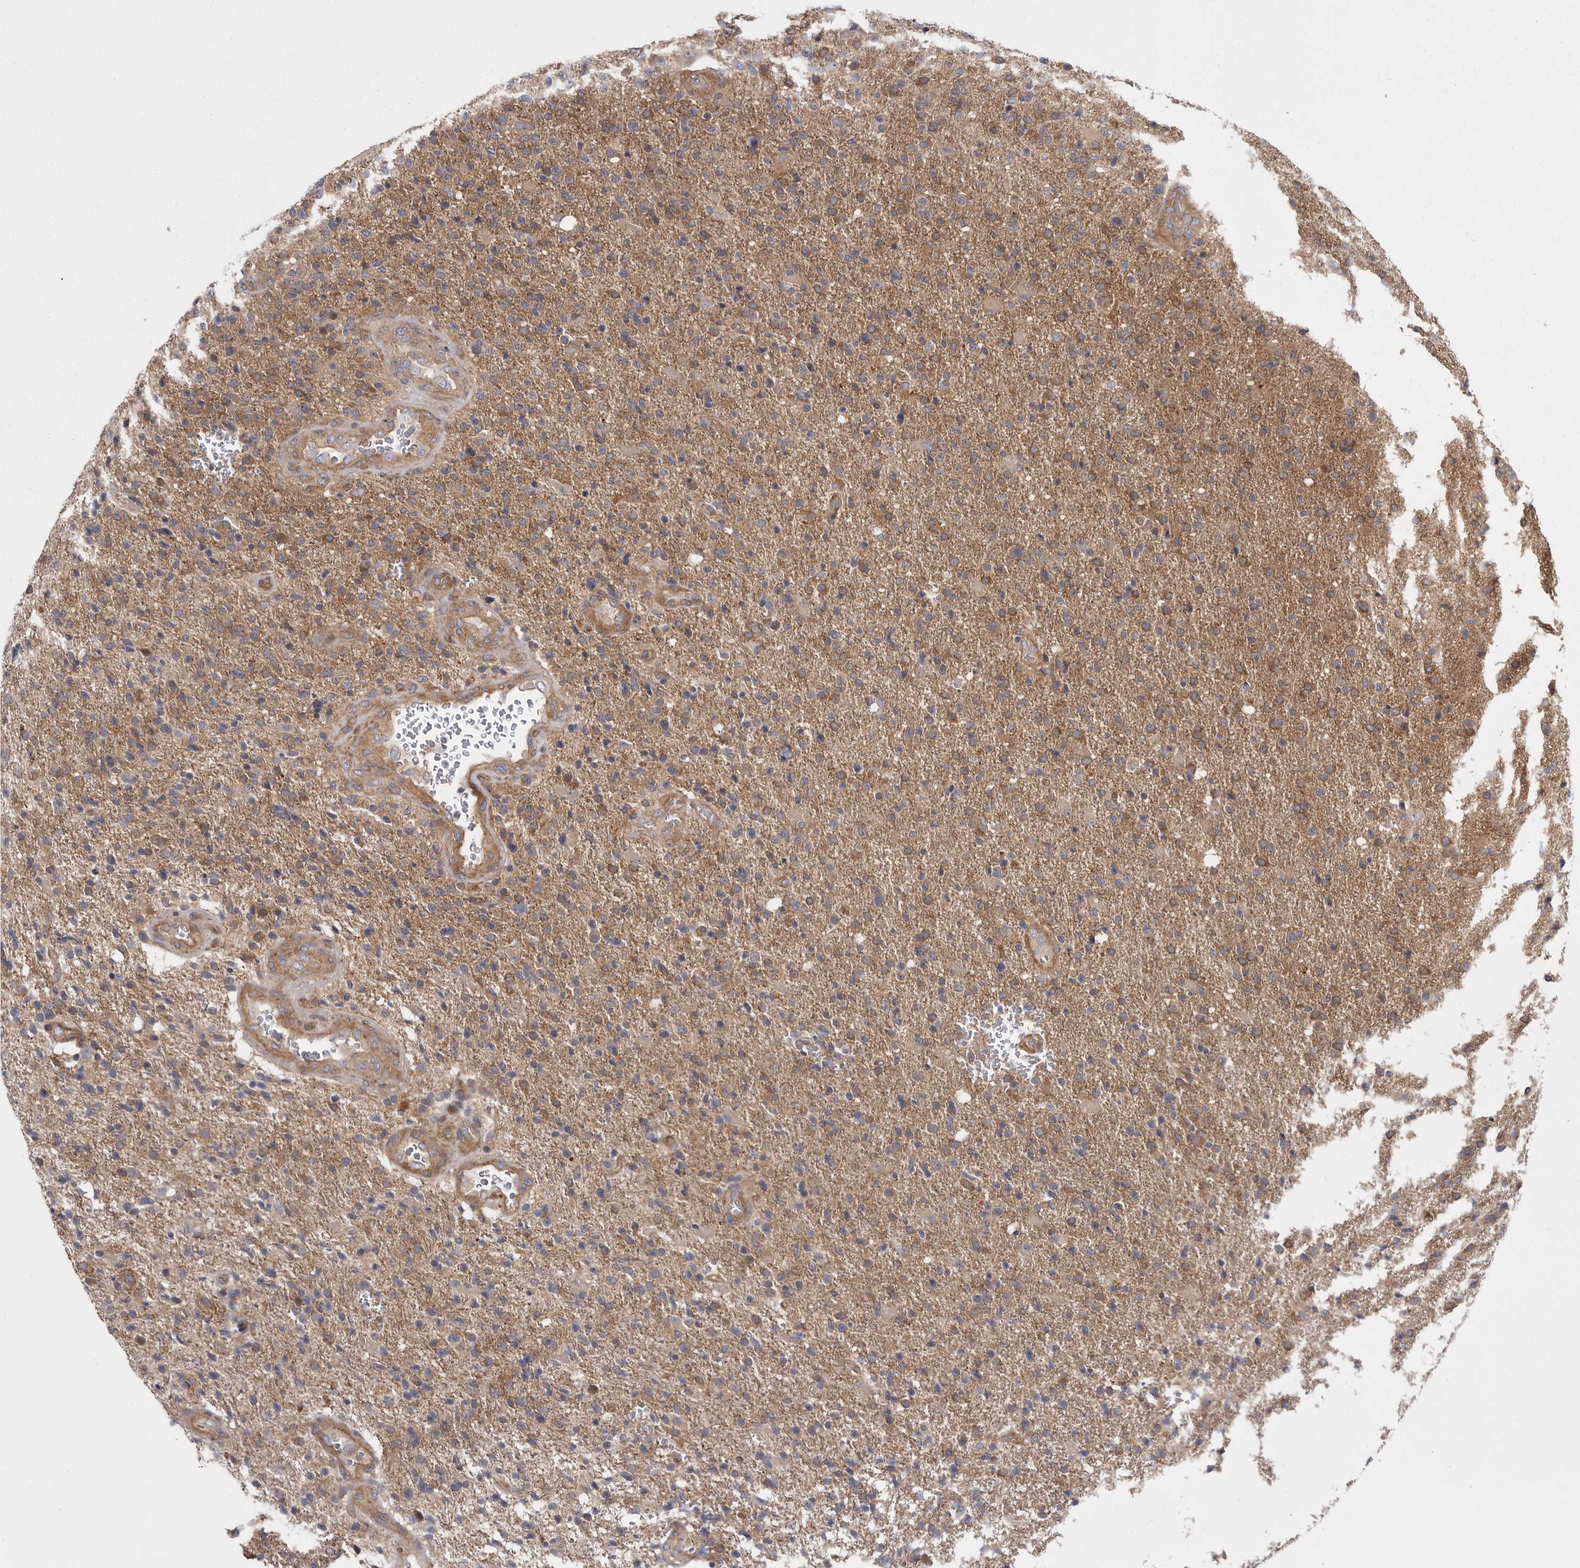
{"staining": {"intensity": "moderate", "quantity": "25%-75%", "location": "cytoplasmic/membranous"}, "tissue": "glioma", "cell_type": "Tumor cells", "image_type": "cancer", "snomed": [{"axis": "morphology", "description": "Glioma, malignant, High grade"}, {"axis": "topography", "description": "Brain"}], "caption": "This is a micrograph of immunohistochemistry staining of glioma, which shows moderate positivity in the cytoplasmic/membranous of tumor cells.", "gene": "OSBPL9", "patient": {"sex": "male", "age": 72}}